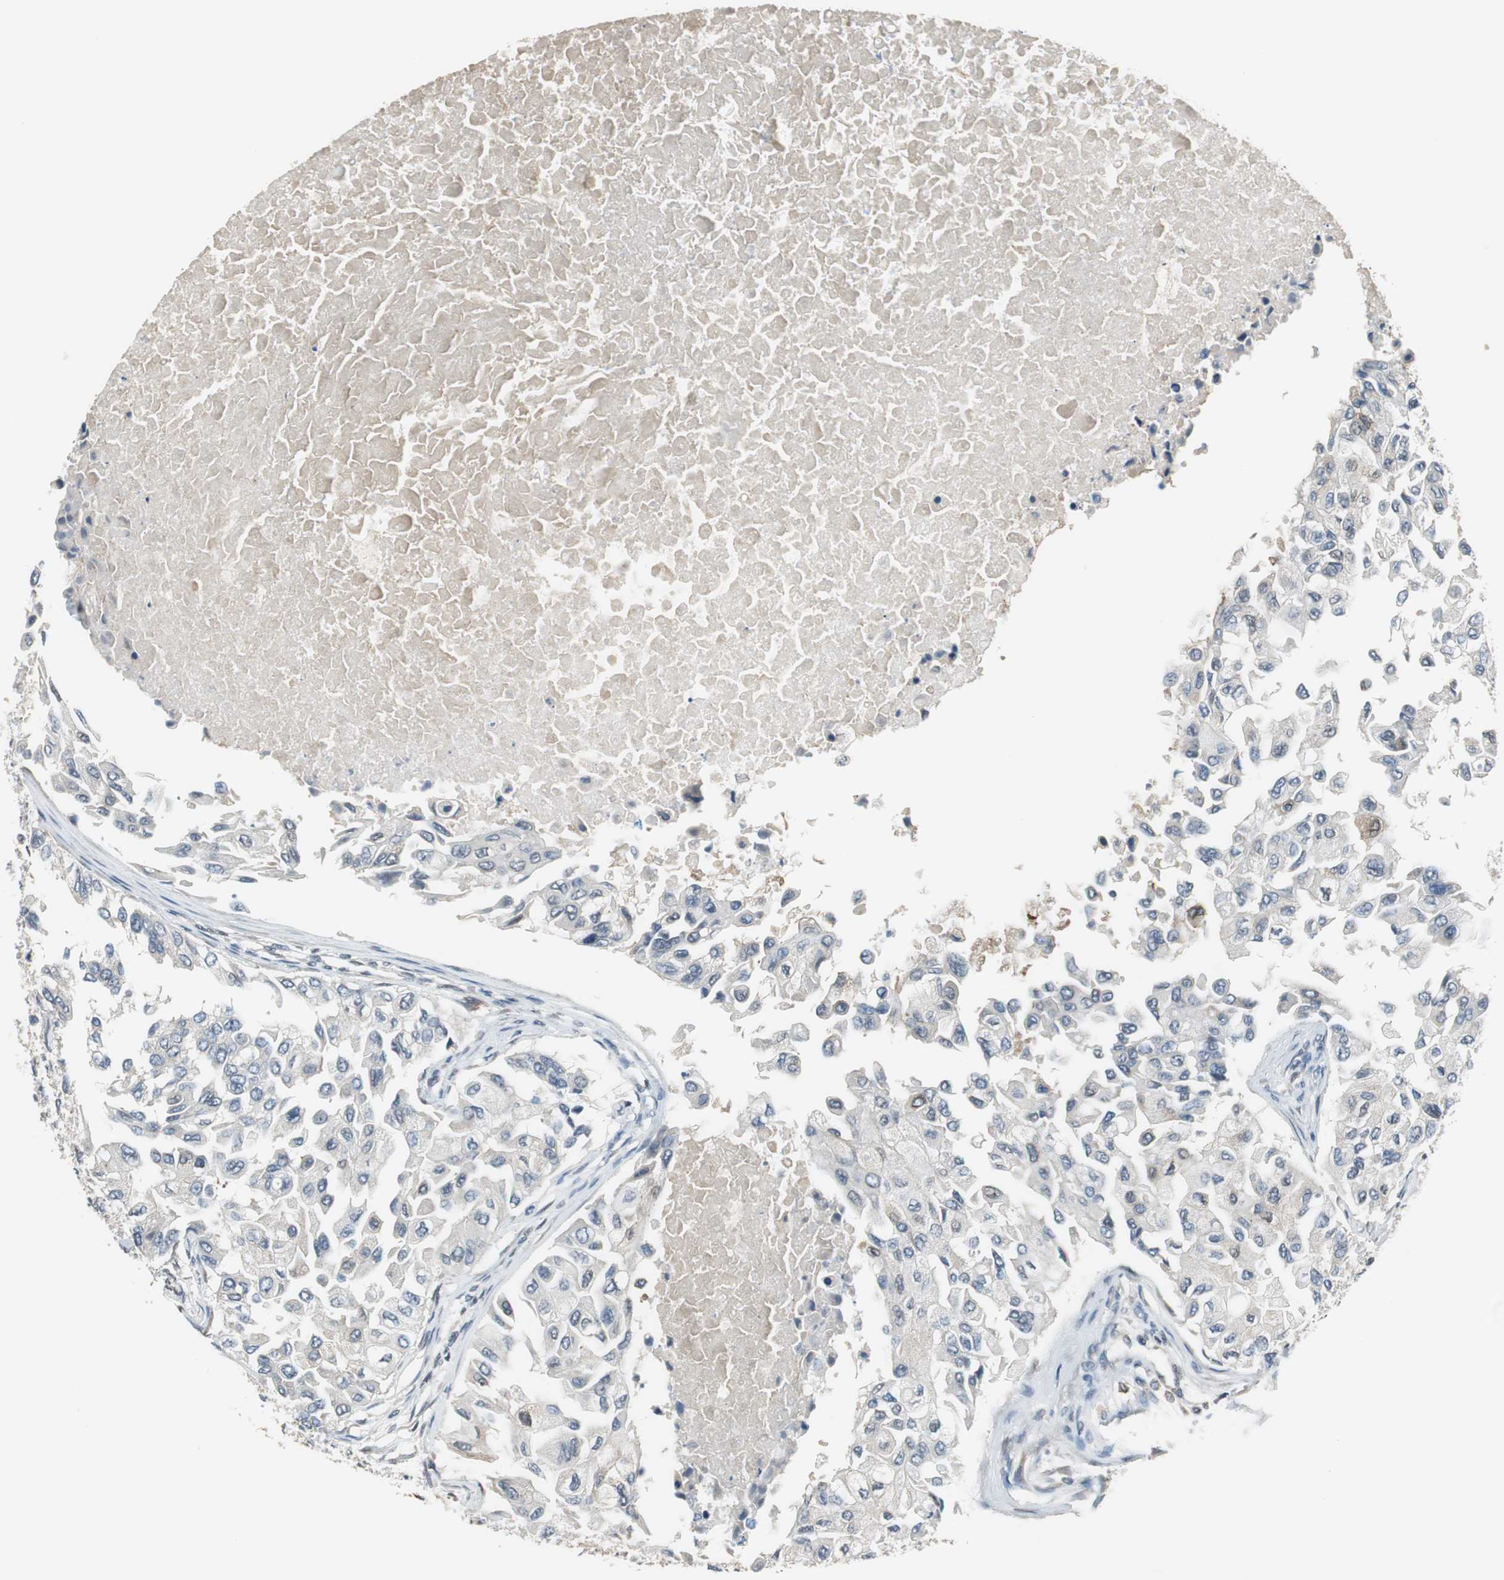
{"staining": {"intensity": "weak", "quantity": "<25%", "location": "cytoplasmic/membranous"}, "tissue": "breast cancer", "cell_type": "Tumor cells", "image_type": "cancer", "snomed": [{"axis": "morphology", "description": "Normal tissue, NOS"}, {"axis": "morphology", "description": "Duct carcinoma"}, {"axis": "topography", "description": "Breast"}], "caption": "Breast cancer stained for a protein using IHC exhibits no positivity tumor cells.", "gene": "MAFB", "patient": {"sex": "female", "age": 49}}